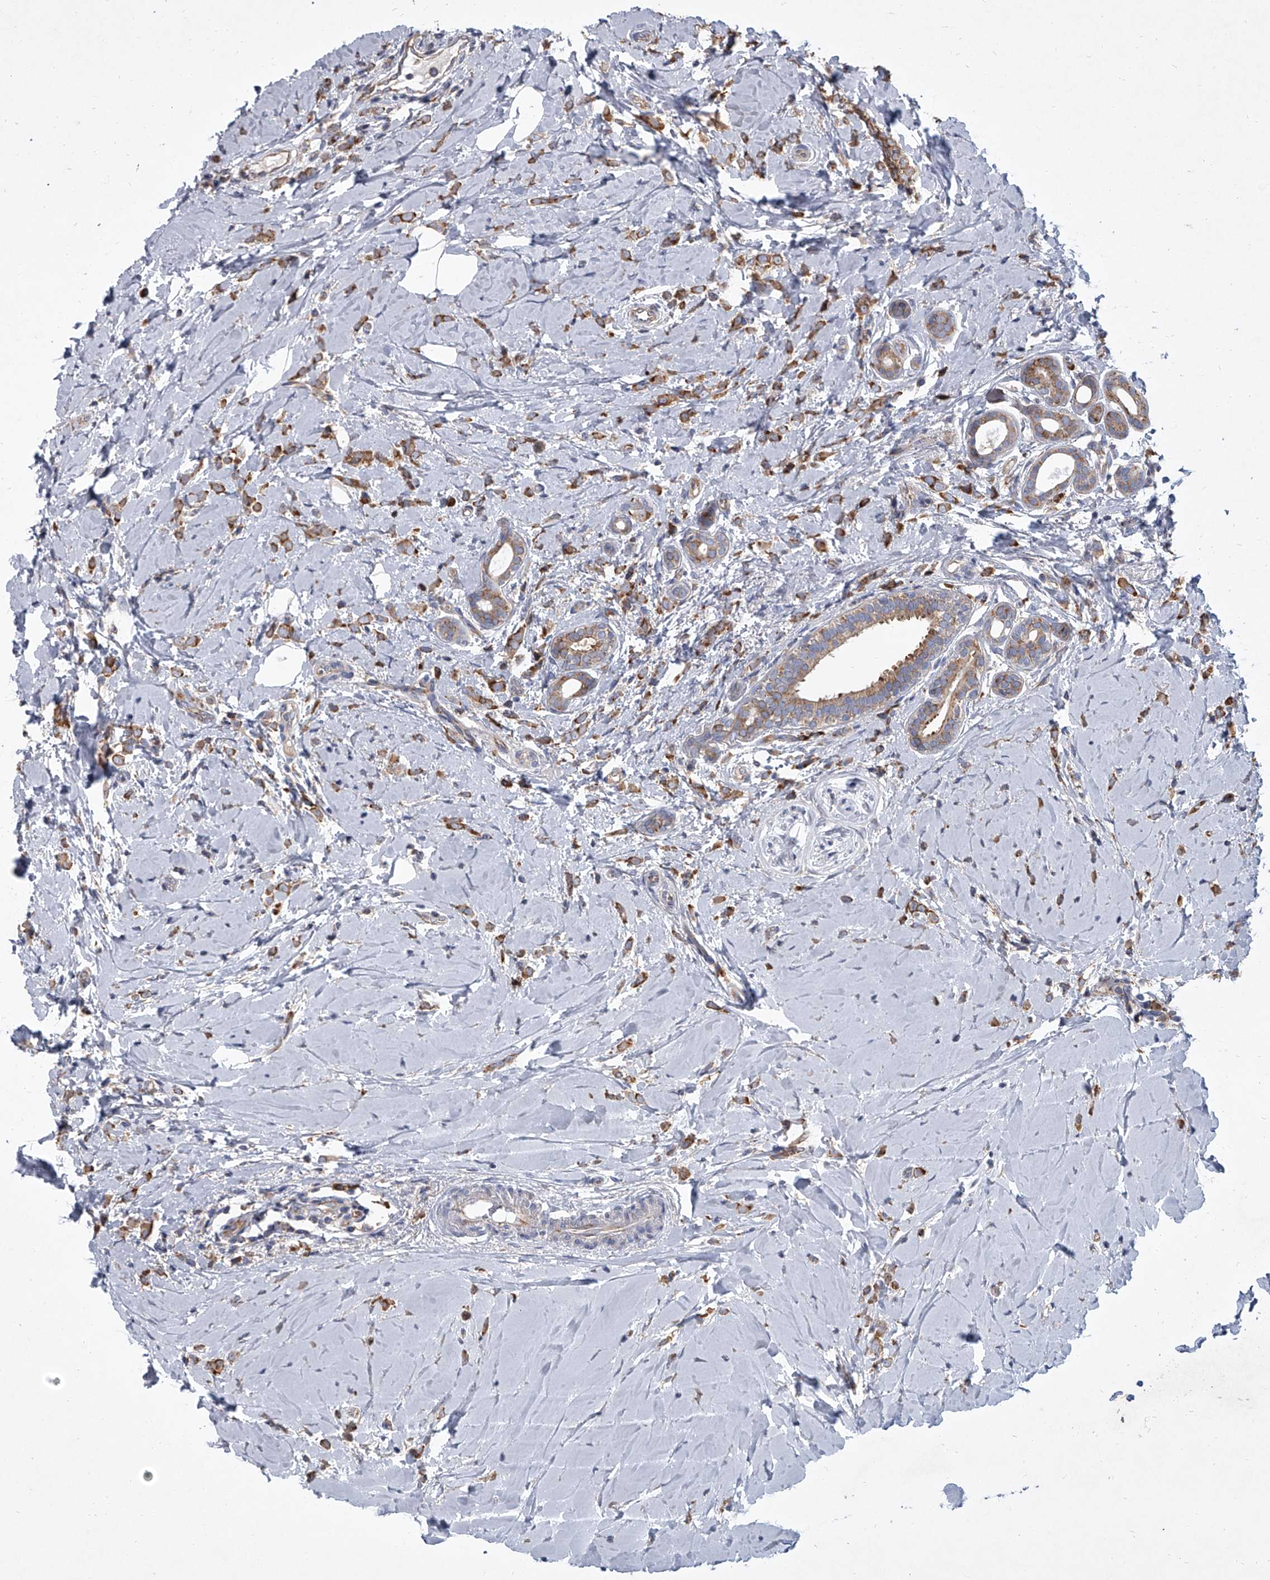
{"staining": {"intensity": "moderate", "quantity": ">75%", "location": "cytoplasmic/membranous"}, "tissue": "breast cancer", "cell_type": "Tumor cells", "image_type": "cancer", "snomed": [{"axis": "morphology", "description": "Lobular carcinoma"}, {"axis": "topography", "description": "Breast"}], "caption": "Immunohistochemistry (IHC) histopathology image of human breast cancer (lobular carcinoma) stained for a protein (brown), which reveals medium levels of moderate cytoplasmic/membranous expression in approximately >75% of tumor cells.", "gene": "EIF2S2", "patient": {"sex": "female", "age": 47}}